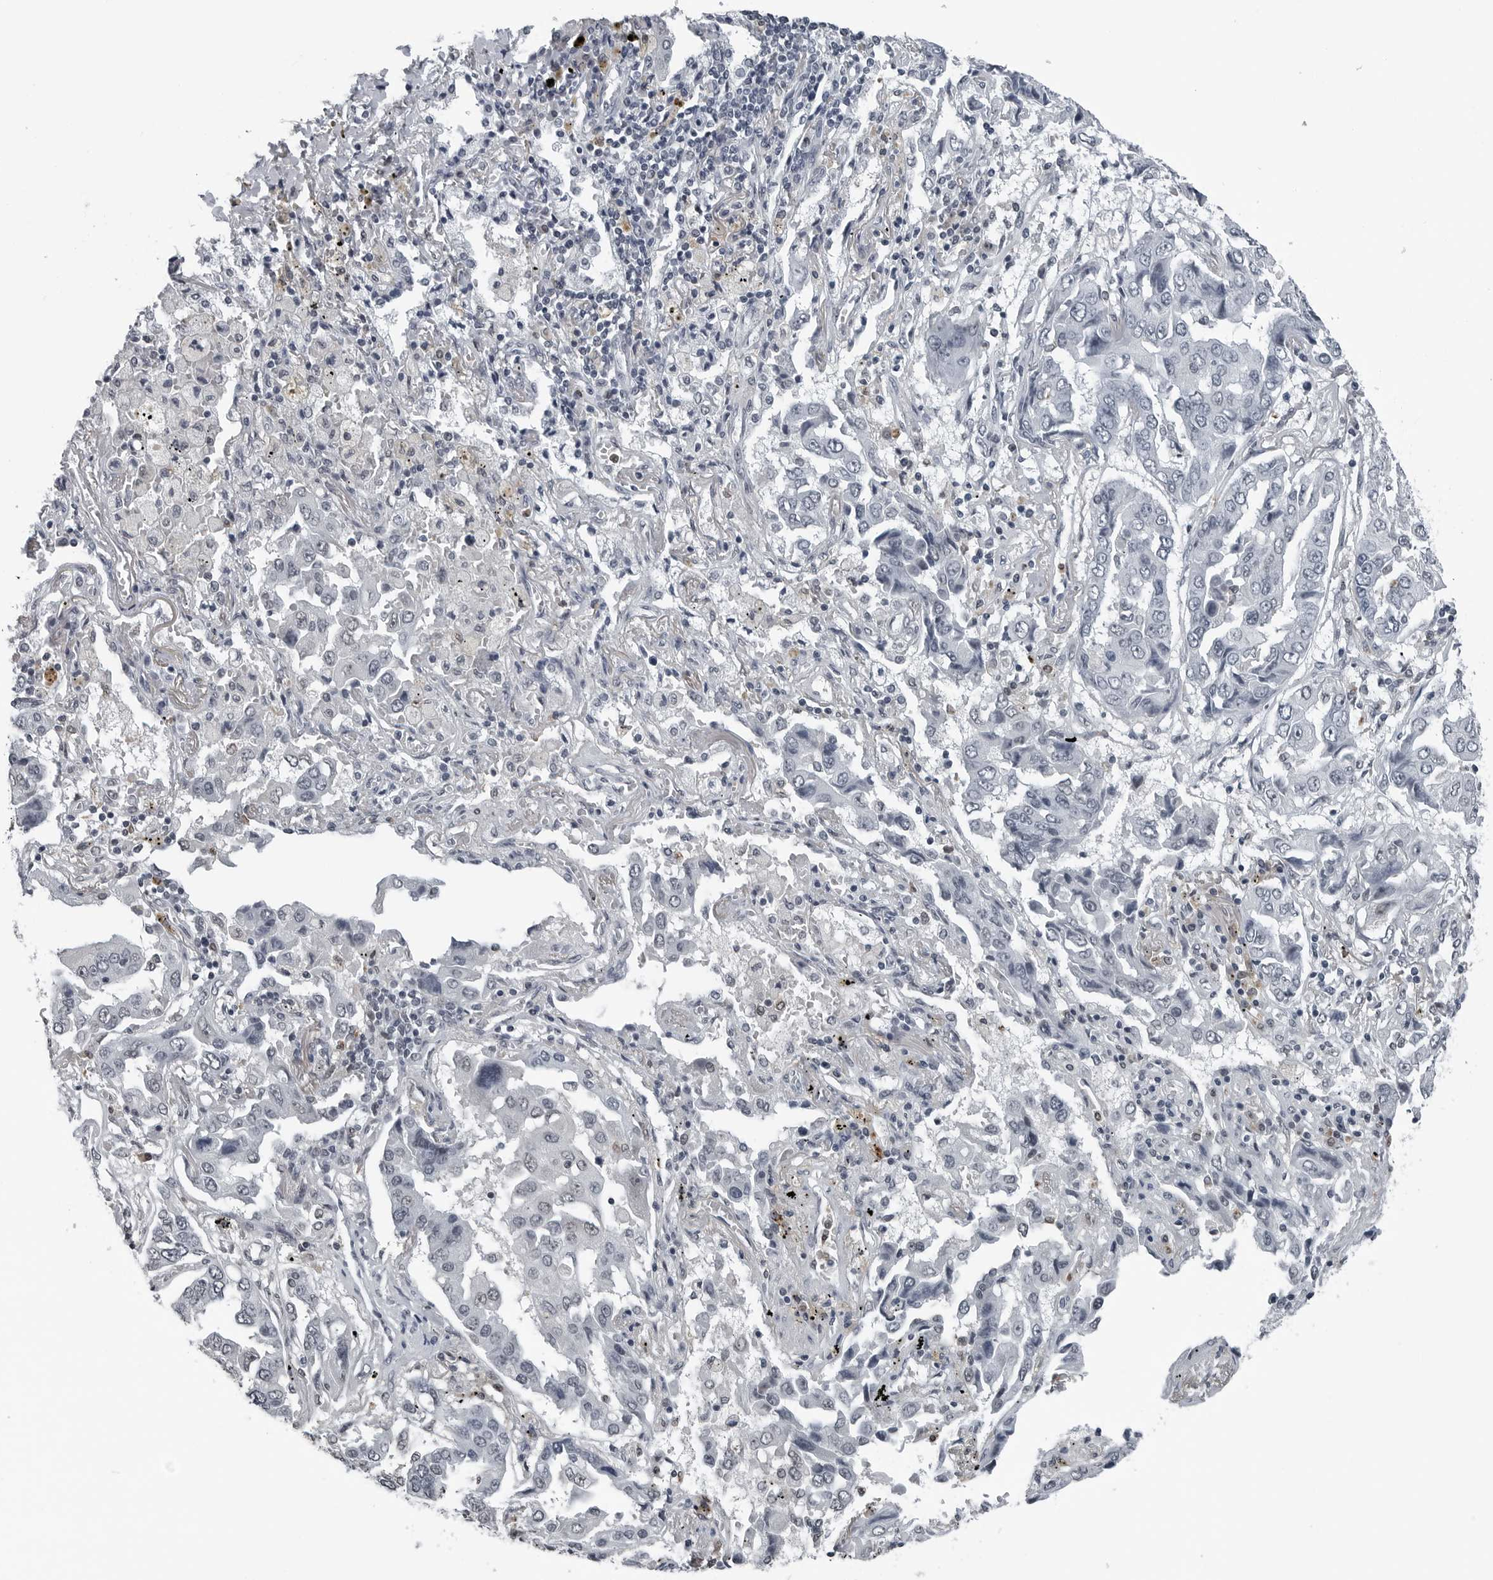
{"staining": {"intensity": "negative", "quantity": "none", "location": "none"}, "tissue": "lung cancer", "cell_type": "Tumor cells", "image_type": "cancer", "snomed": [{"axis": "morphology", "description": "Adenocarcinoma, NOS"}, {"axis": "topography", "description": "Lung"}], "caption": "The image reveals no staining of tumor cells in lung cancer (adenocarcinoma). (Immunohistochemistry (ihc), brightfield microscopy, high magnification).", "gene": "AKR1A1", "patient": {"sex": "female", "age": 65}}